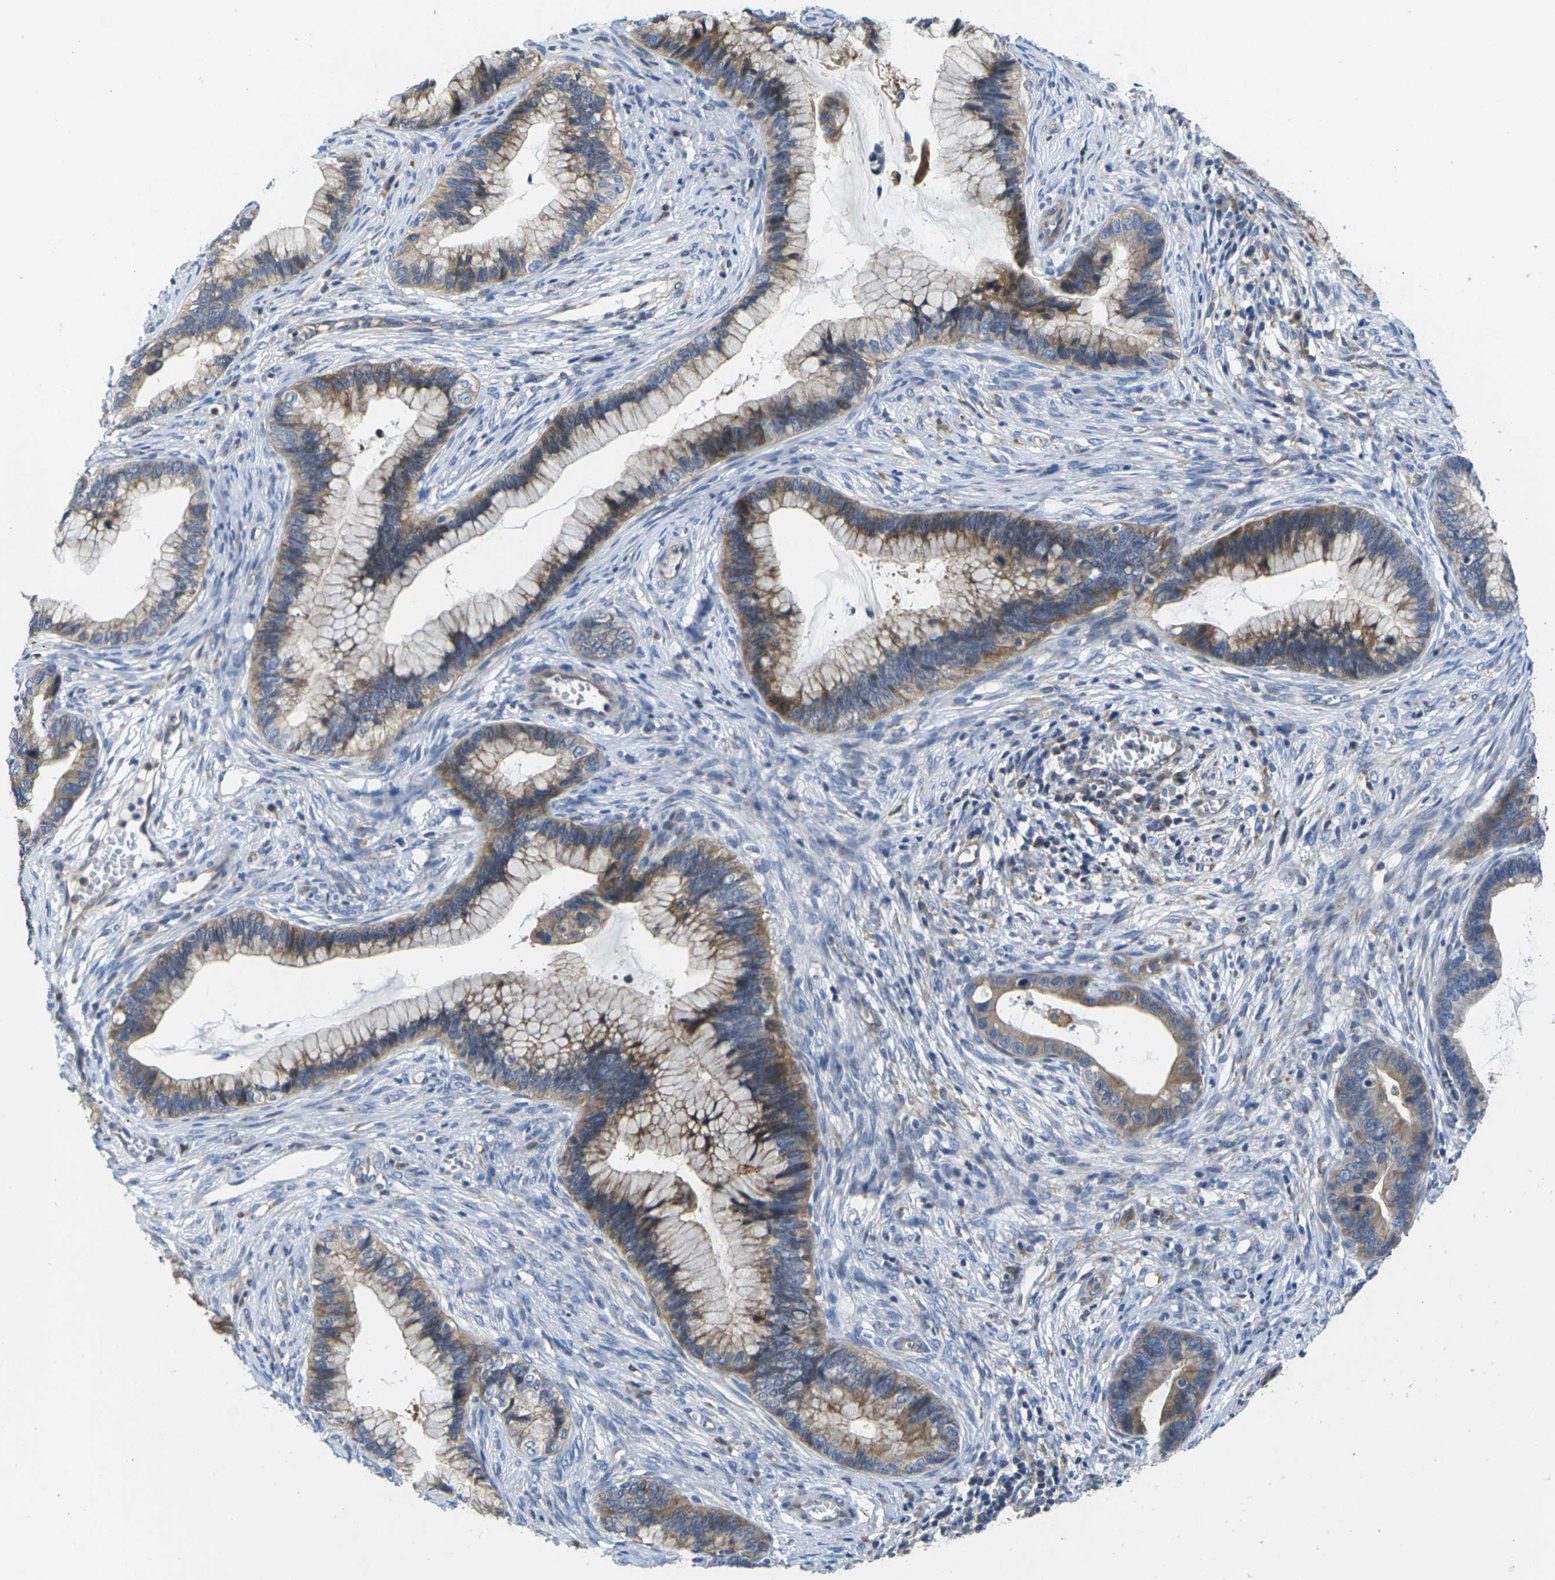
{"staining": {"intensity": "moderate", "quantity": ">75%", "location": "cytoplasmic/membranous"}, "tissue": "cervical cancer", "cell_type": "Tumor cells", "image_type": "cancer", "snomed": [{"axis": "morphology", "description": "Adenocarcinoma, NOS"}, {"axis": "topography", "description": "Cervix"}], "caption": "High-magnification brightfield microscopy of adenocarcinoma (cervical) stained with DAB (3,3'-diaminobenzidine) (brown) and counterstained with hematoxylin (blue). tumor cells exhibit moderate cytoplasmic/membranous expression is seen in about>75% of cells.", "gene": "SCNN1A", "patient": {"sex": "female", "age": 44}}